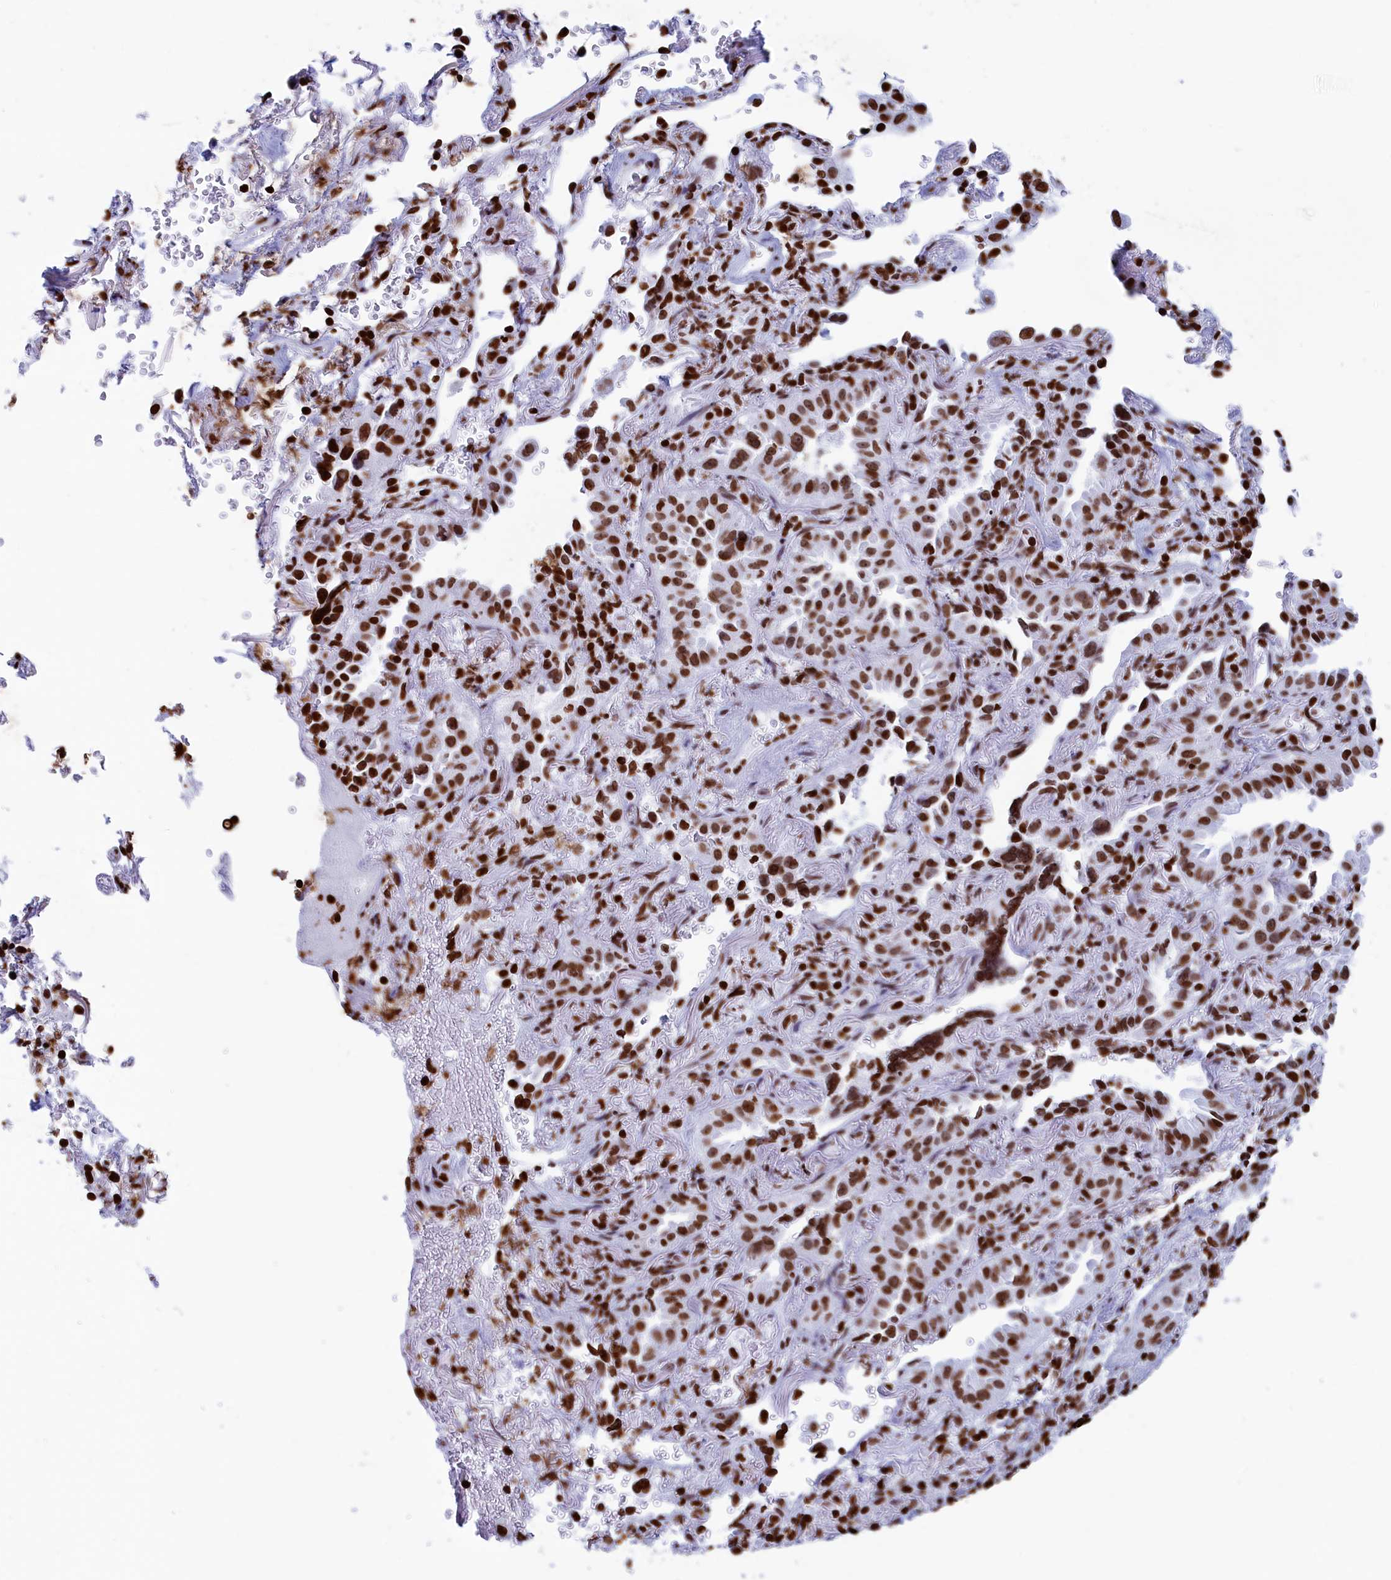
{"staining": {"intensity": "strong", "quantity": ">75%", "location": "nuclear"}, "tissue": "lung cancer", "cell_type": "Tumor cells", "image_type": "cancer", "snomed": [{"axis": "morphology", "description": "Adenocarcinoma, NOS"}, {"axis": "topography", "description": "Lung"}], "caption": "Immunohistochemical staining of human lung cancer (adenocarcinoma) demonstrates high levels of strong nuclear staining in approximately >75% of tumor cells.", "gene": "APOBEC3A", "patient": {"sex": "female", "age": 69}}